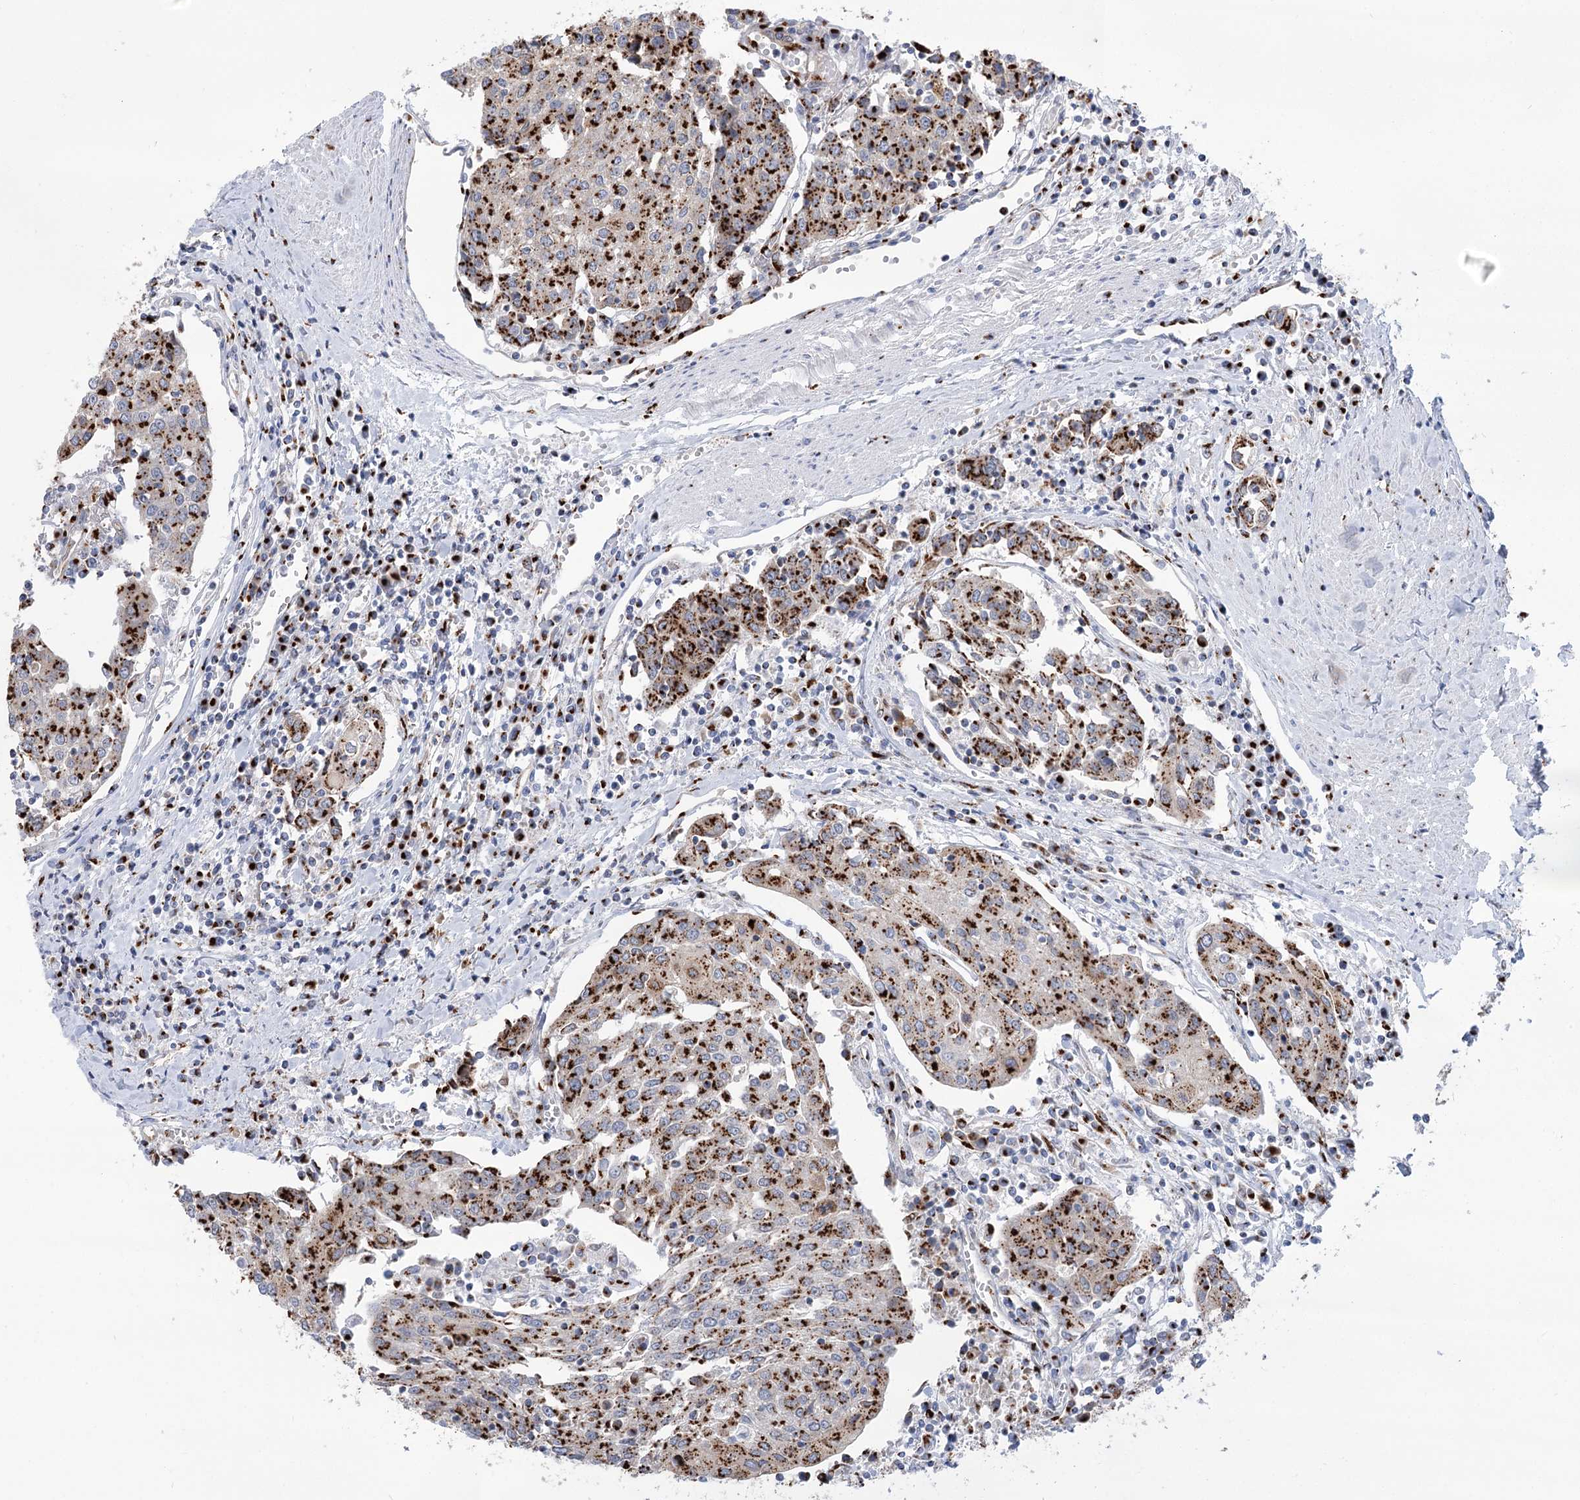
{"staining": {"intensity": "strong", "quantity": ">75%", "location": "cytoplasmic/membranous"}, "tissue": "urothelial cancer", "cell_type": "Tumor cells", "image_type": "cancer", "snomed": [{"axis": "morphology", "description": "Urothelial carcinoma, High grade"}, {"axis": "topography", "description": "Urinary bladder"}], "caption": "Immunohistochemical staining of human urothelial cancer reveals high levels of strong cytoplasmic/membranous expression in approximately >75% of tumor cells.", "gene": "TMEM165", "patient": {"sex": "female", "age": 85}}